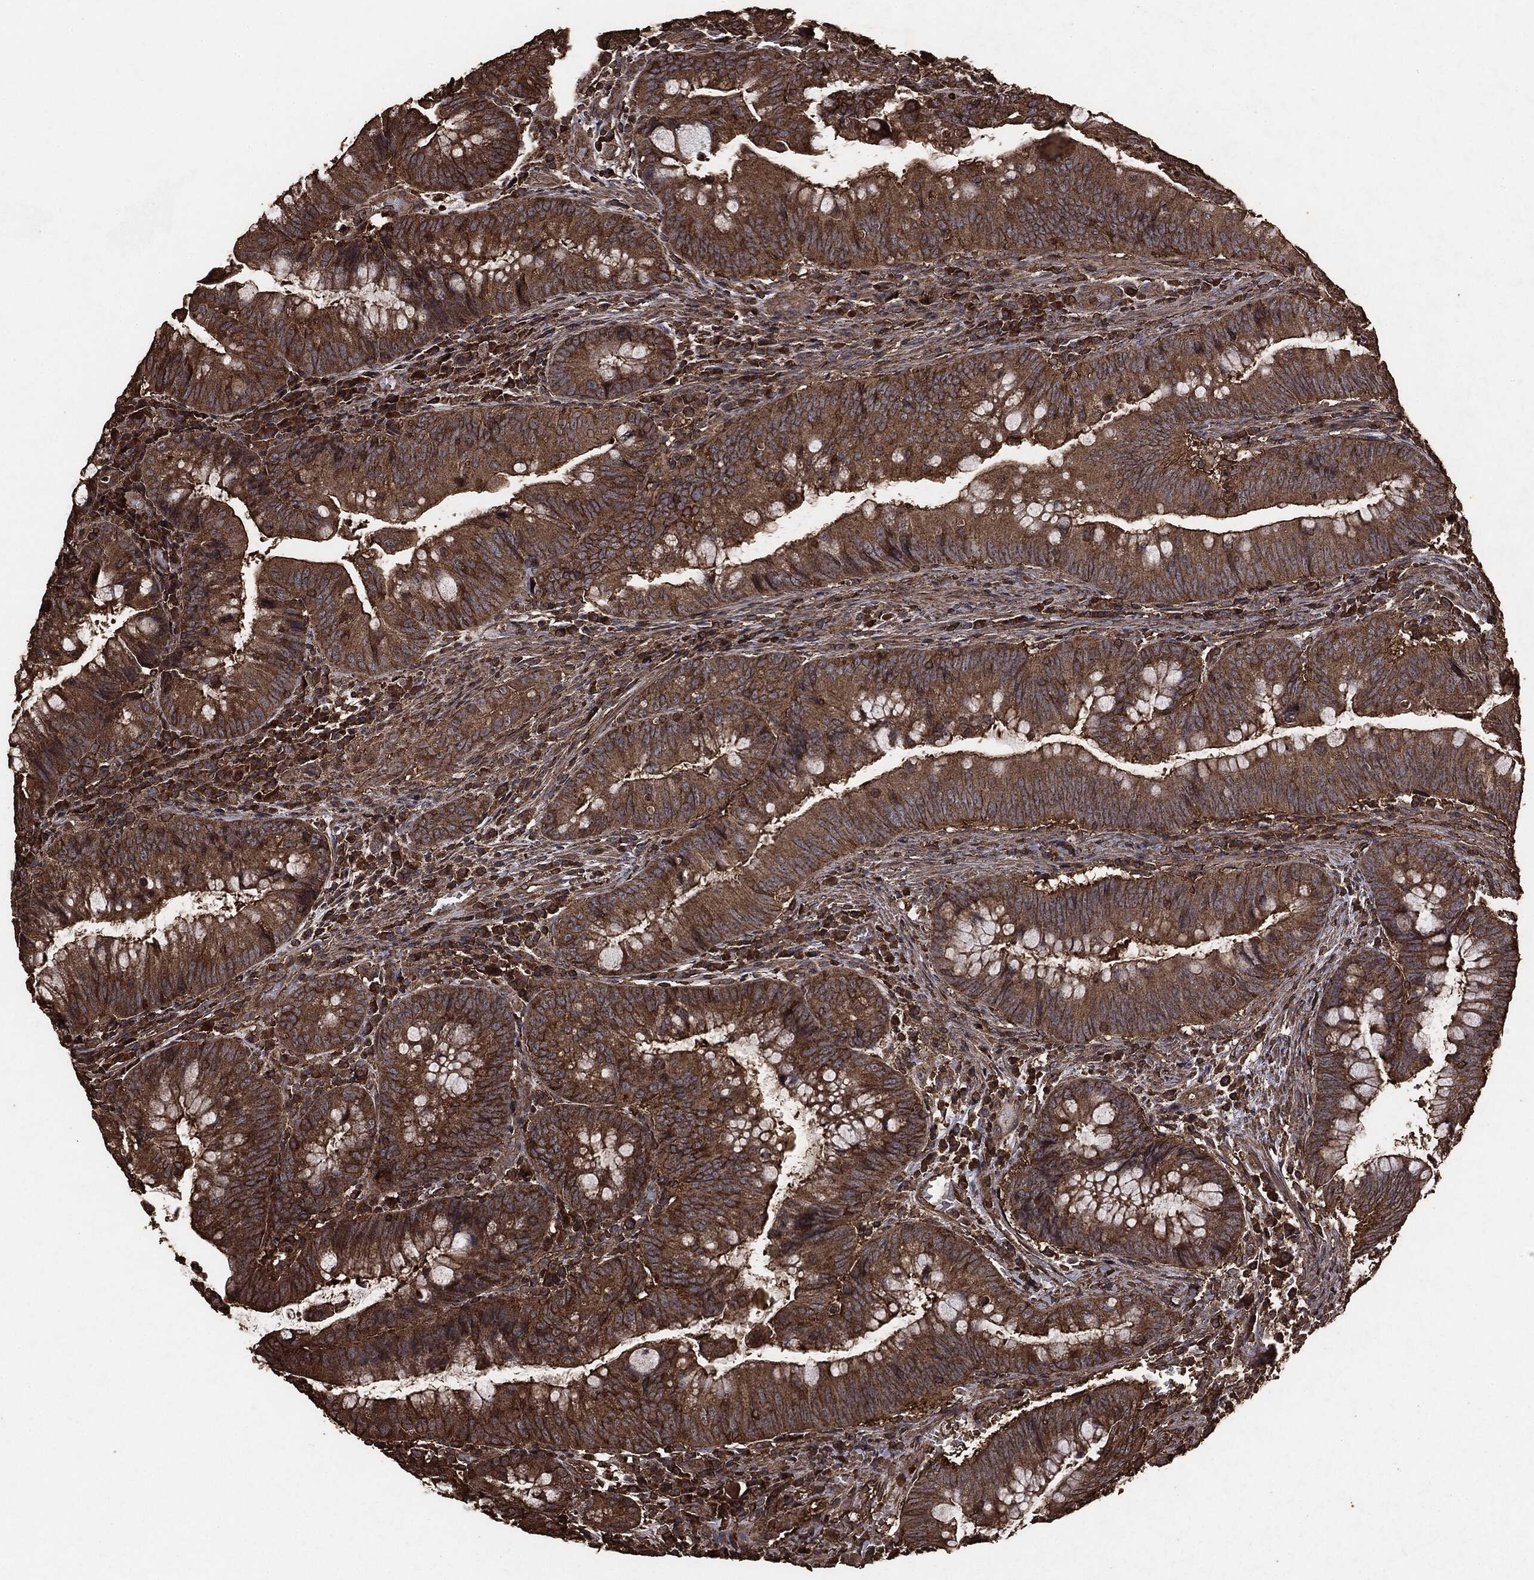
{"staining": {"intensity": "moderate", "quantity": ">75%", "location": "cytoplasmic/membranous"}, "tissue": "colorectal cancer", "cell_type": "Tumor cells", "image_type": "cancer", "snomed": [{"axis": "morphology", "description": "Adenocarcinoma, NOS"}, {"axis": "topography", "description": "Colon"}], "caption": "A photomicrograph of human adenocarcinoma (colorectal) stained for a protein reveals moderate cytoplasmic/membranous brown staining in tumor cells.", "gene": "MTOR", "patient": {"sex": "male", "age": 62}}